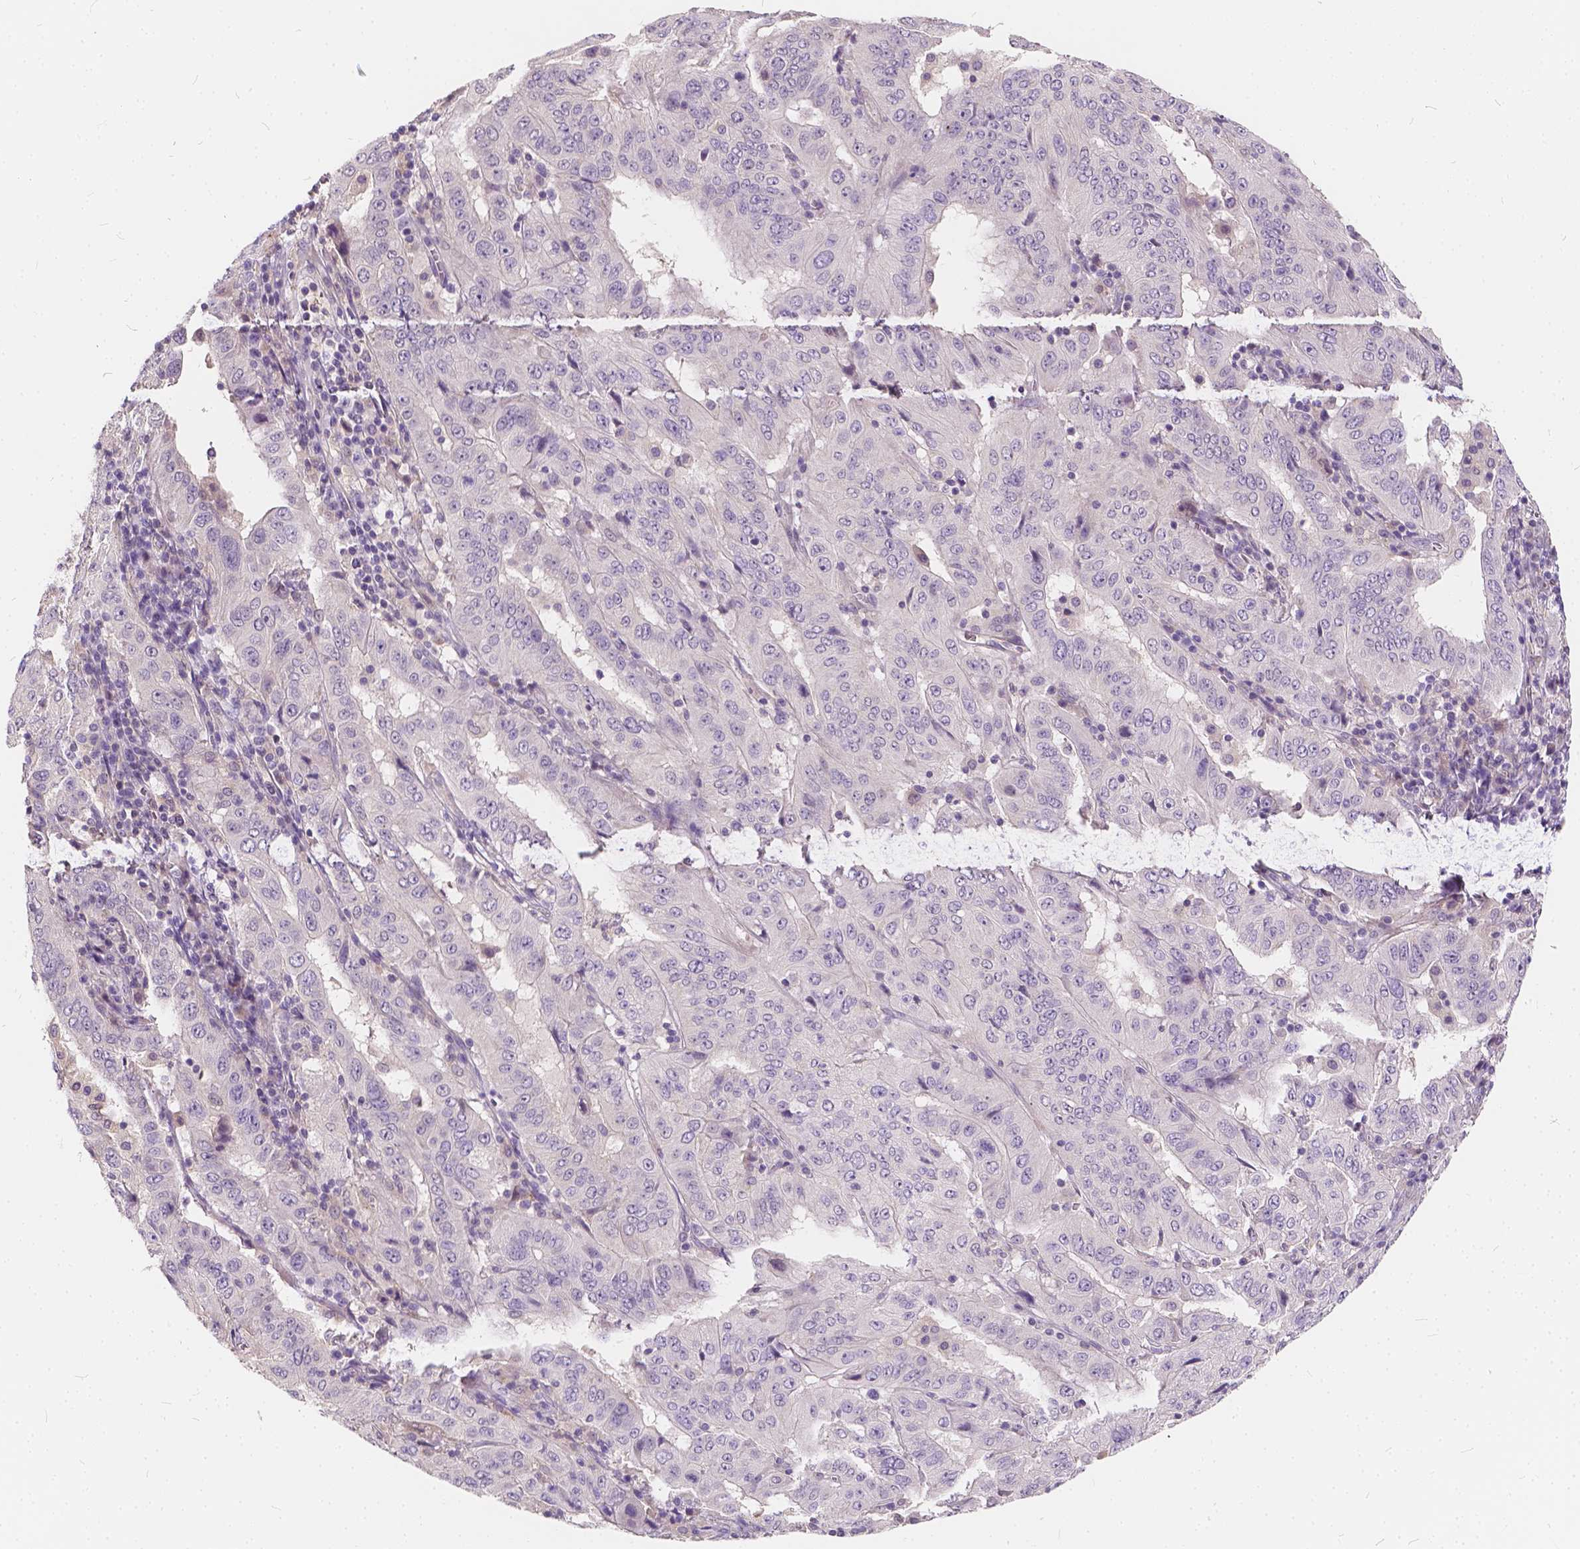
{"staining": {"intensity": "negative", "quantity": "none", "location": "none"}, "tissue": "pancreatic cancer", "cell_type": "Tumor cells", "image_type": "cancer", "snomed": [{"axis": "morphology", "description": "Adenocarcinoma, NOS"}, {"axis": "topography", "description": "Pancreas"}], "caption": "Immunohistochemistry of pancreatic cancer displays no expression in tumor cells. The staining is performed using DAB brown chromogen with nuclei counter-stained in using hematoxylin.", "gene": "KIAA0513", "patient": {"sex": "male", "age": 63}}